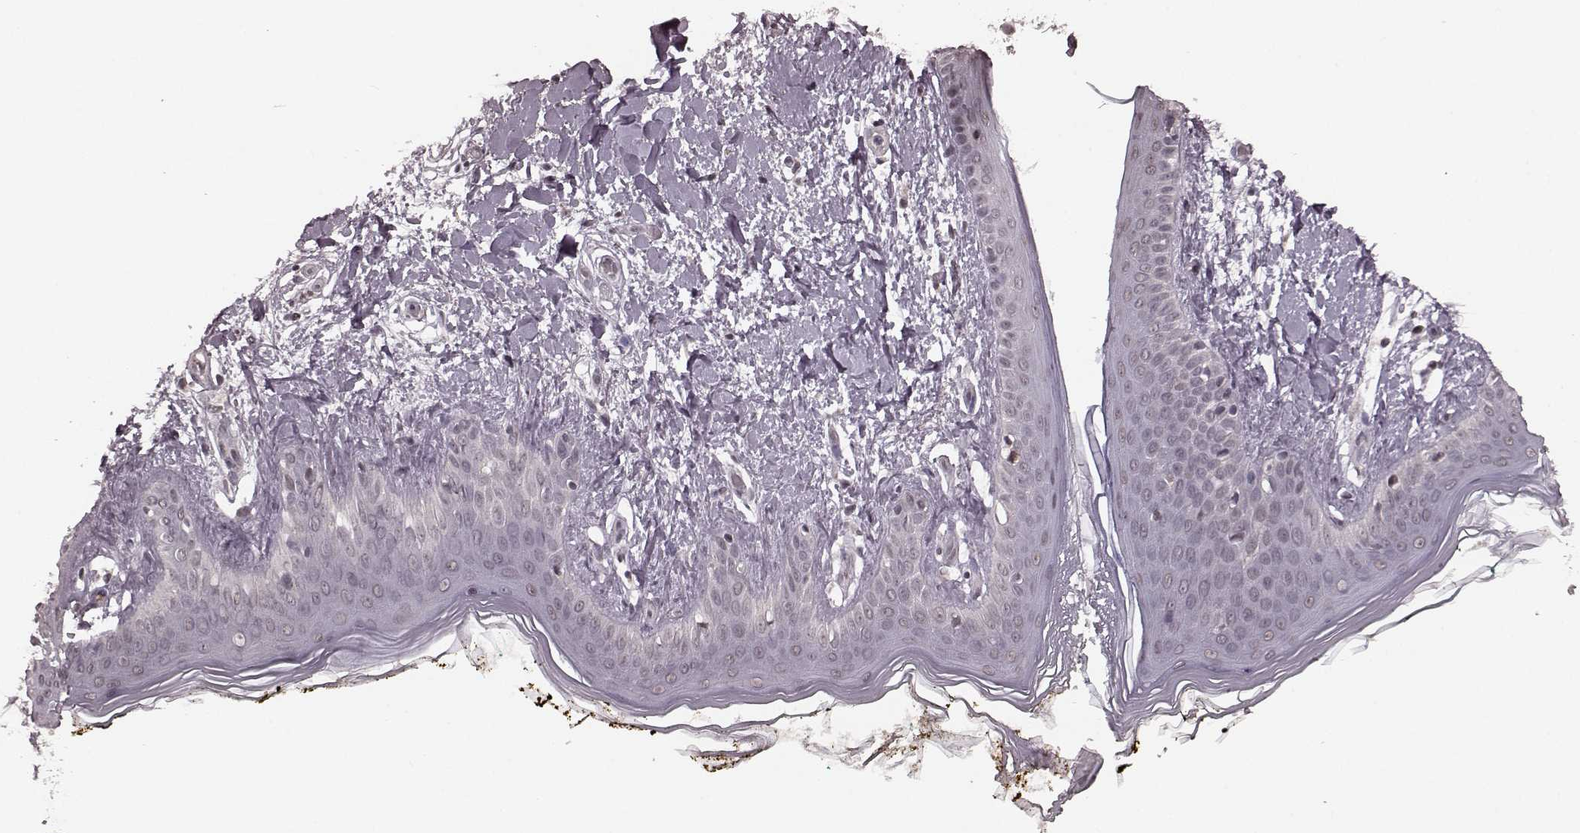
{"staining": {"intensity": "negative", "quantity": "none", "location": "none"}, "tissue": "skin", "cell_type": "Fibroblasts", "image_type": "normal", "snomed": [{"axis": "morphology", "description": "Normal tissue, NOS"}, {"axis": "topography", "description": "Skin"}], "caption": "Immunohistochemical staining of normal skin reveals no significant expression in fibroblasts. (DAB (3,3'-diaminobenzidine) immunohistochemistry (IHC), high magnification).", "gene": "PLCB4", "patient": {"sex": "female", "age": 34}}